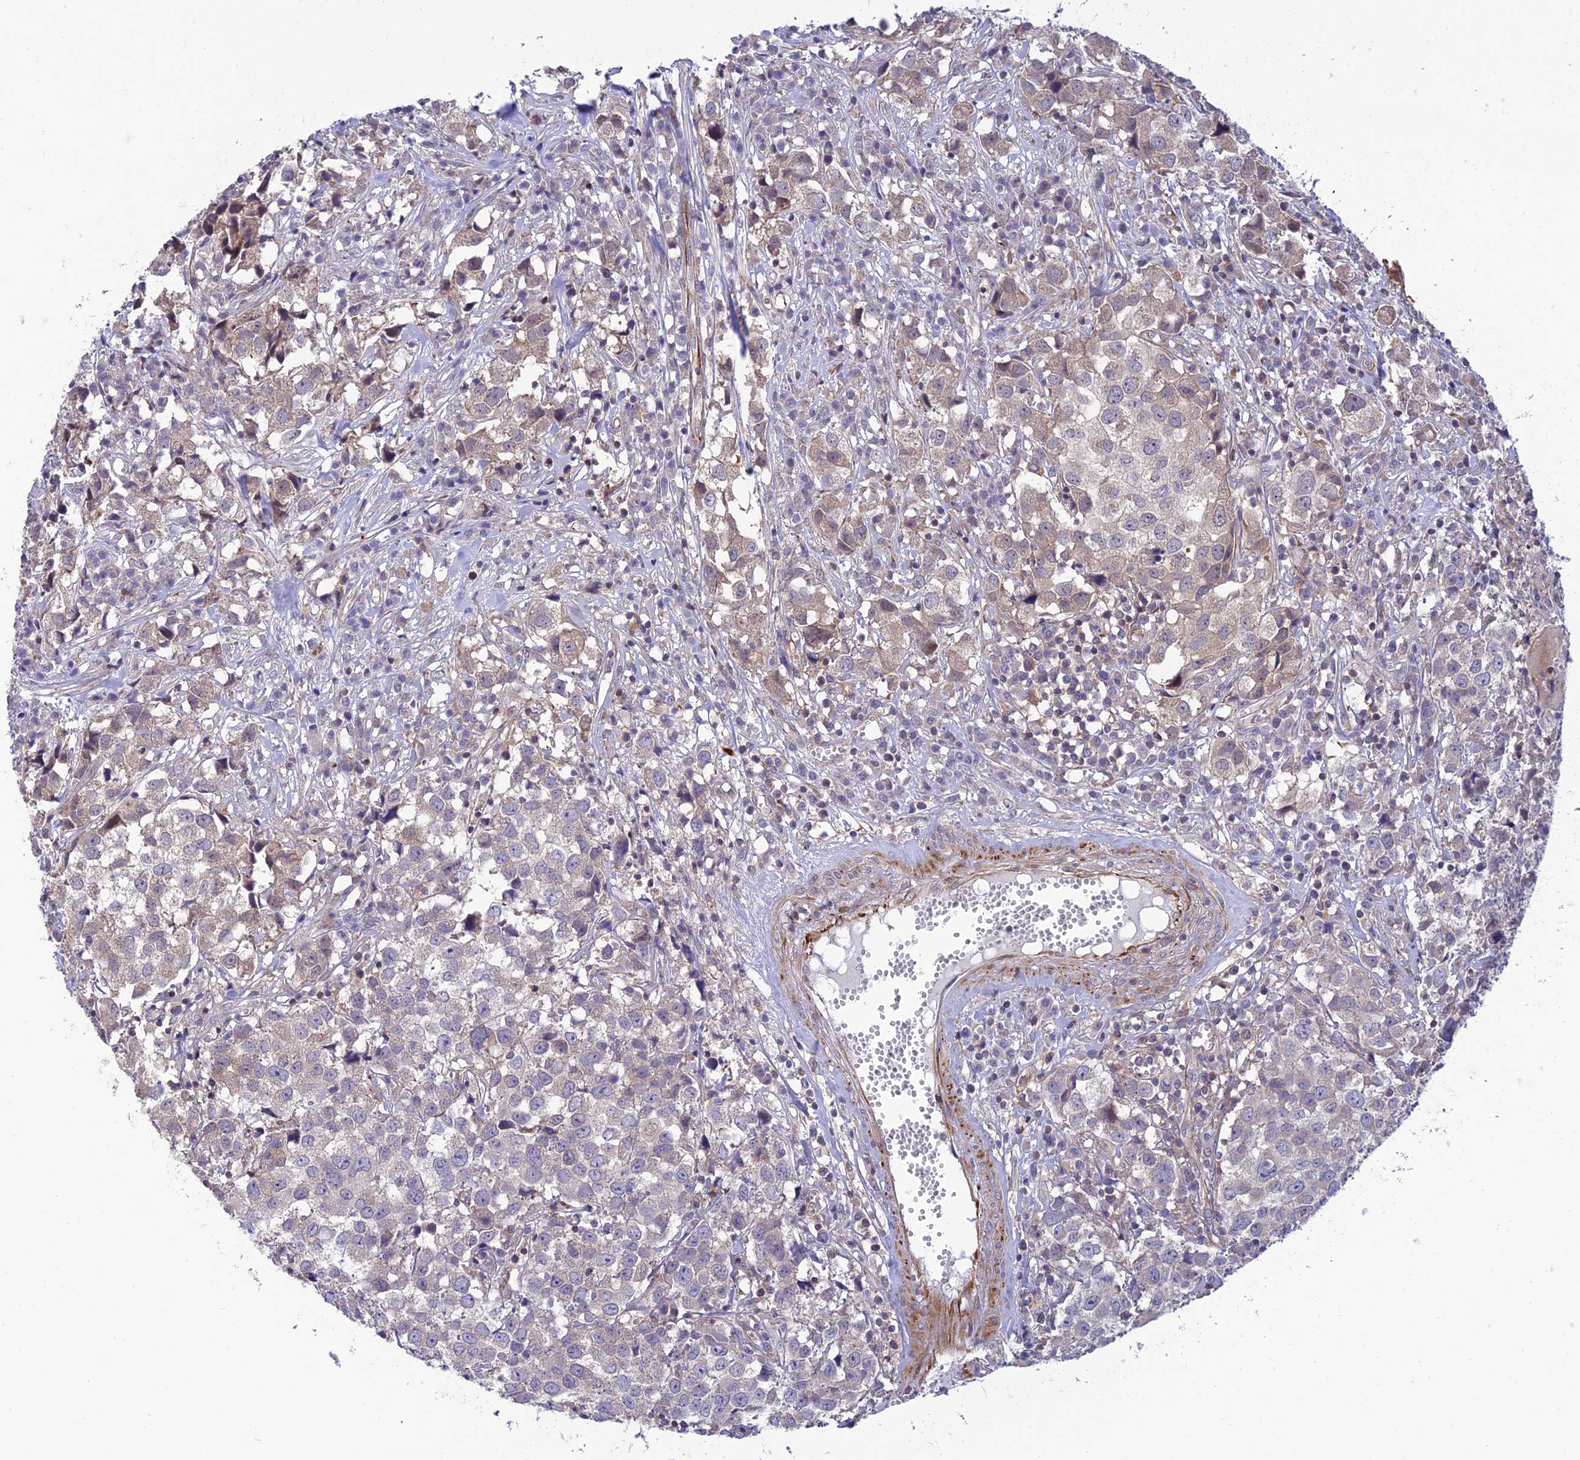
{"staining": {"intensity": "weak", "quantity": "<25%", "location": "cytoplasmic/membranous"}, "tissue": "urothelial cancer", "cell_type": "Tumor cells", "image_type": "cancer", "snomed": [{"axis": "morphology", "description": "Urothelial carcinoma, High grade"}, {"axis": "topography", "description": "Urinary bladder"}], "caption": "High magnification brightfield microscopy of urothelial cancer stained with DAB (3,3'-diaminobenzidine) (brown) and counterstained with hematoxylin (blue): tumor cells show no significant expression.", "gene": "FAM76A", "patient": {"sex": "female", "age": 75}}